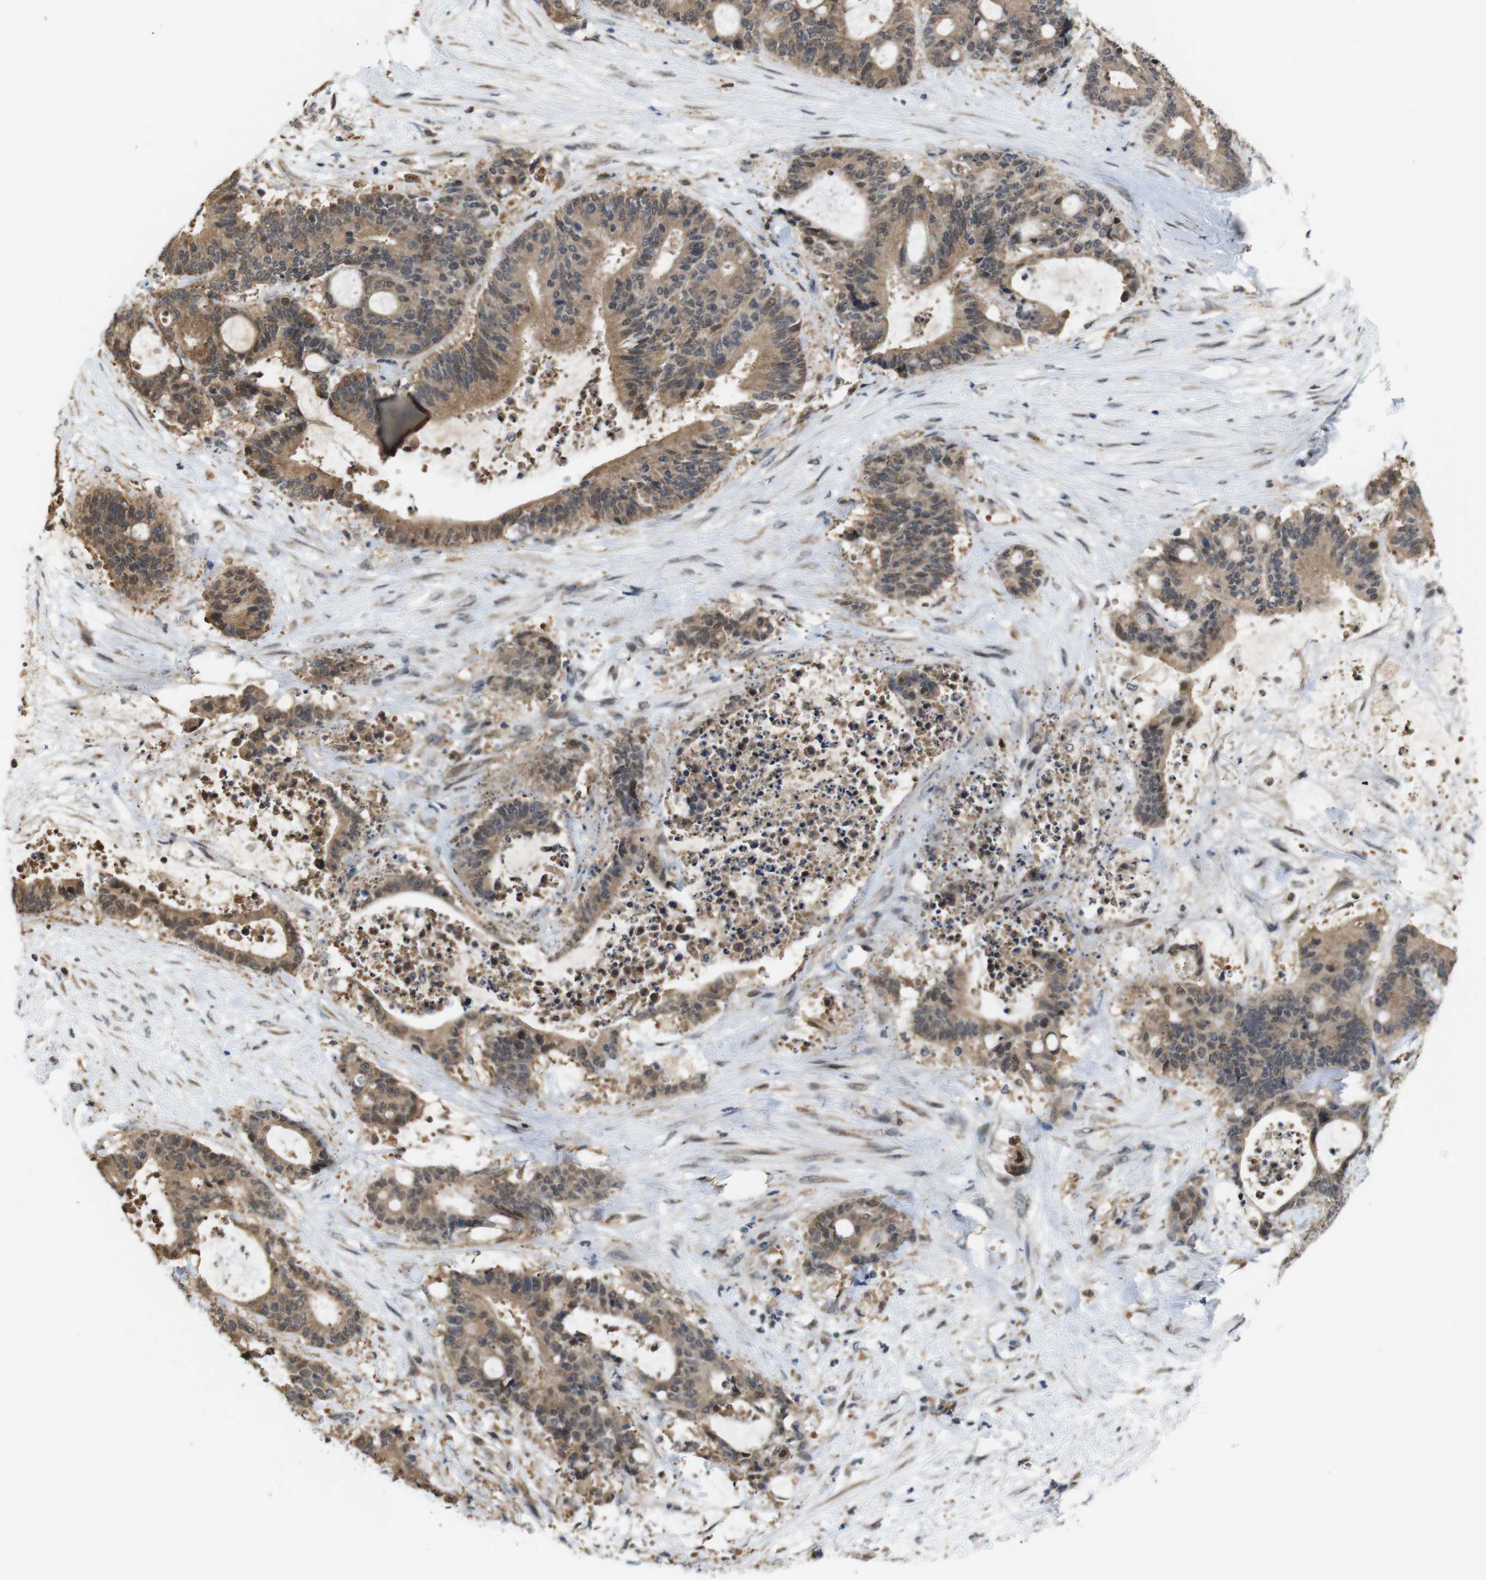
{"staining": {"intensity": "moderate", "quantity": ">75%", "location": "cytoplasmic/membranous,nuclear"}, "tissue": "liver cancer", "cell_type": "Tumor cells", "image_type": "cancer", "snomed": [{"axis": "morphology", "description": "Normal tissue, NOS"}, {"axis": "morphology", "description": "Cholangiocarcinoma"}, {"axis": "topography", "description": "Liver"}, {"axis": "topography", "description": "Peripheral nerve tissue"}], "caption": "Moderate cytoplasmic/membranous and nuclear staining is seen in approximately >75% of tumor cells in liver cholangiocarcinoma.", "gene": "PNMA8A", "patient": {"sex": "female", "age": 73}}